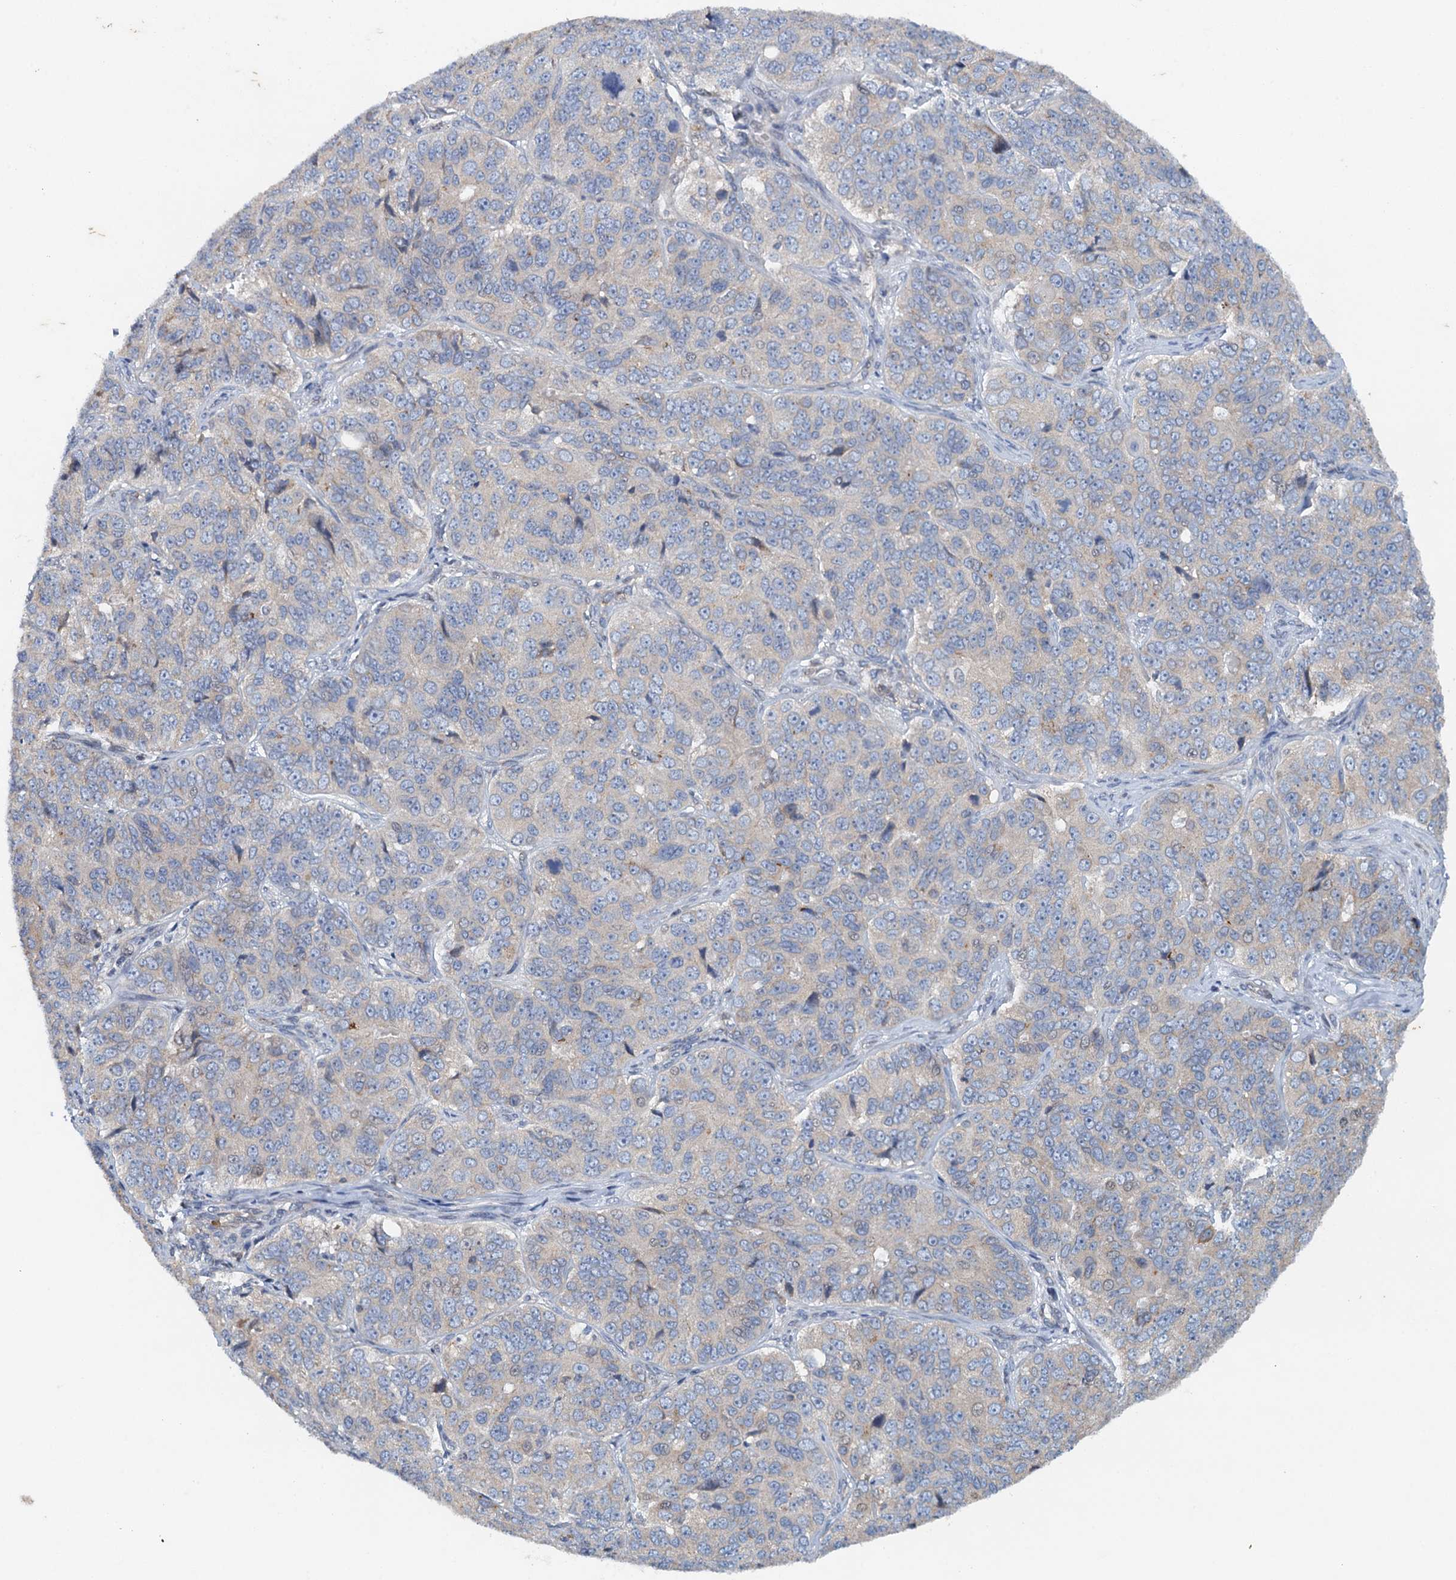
{"staining": {"intensity": "weak", "quantity": "<25%", "location": "cytoplasmic/membranous"}, "tissue": "ovarian cancer", "cell_type": "Tumor cells", "image_type": "cancer", "snomed": [{"axis": "morphology", "description": "Carcinoma, endometroid"}, {"axis": "topography", "description": "Ovary"}], "caption": "This is a micrograph of immunohistochemistry staining of ovarian endometroid carcinoma, which shows no staining in tumor cells. (Immunohistochemistry, brightfield microscopy, high magnification).", "gene": "NBEA", "patient": {"sex": "female", "age": 51}}